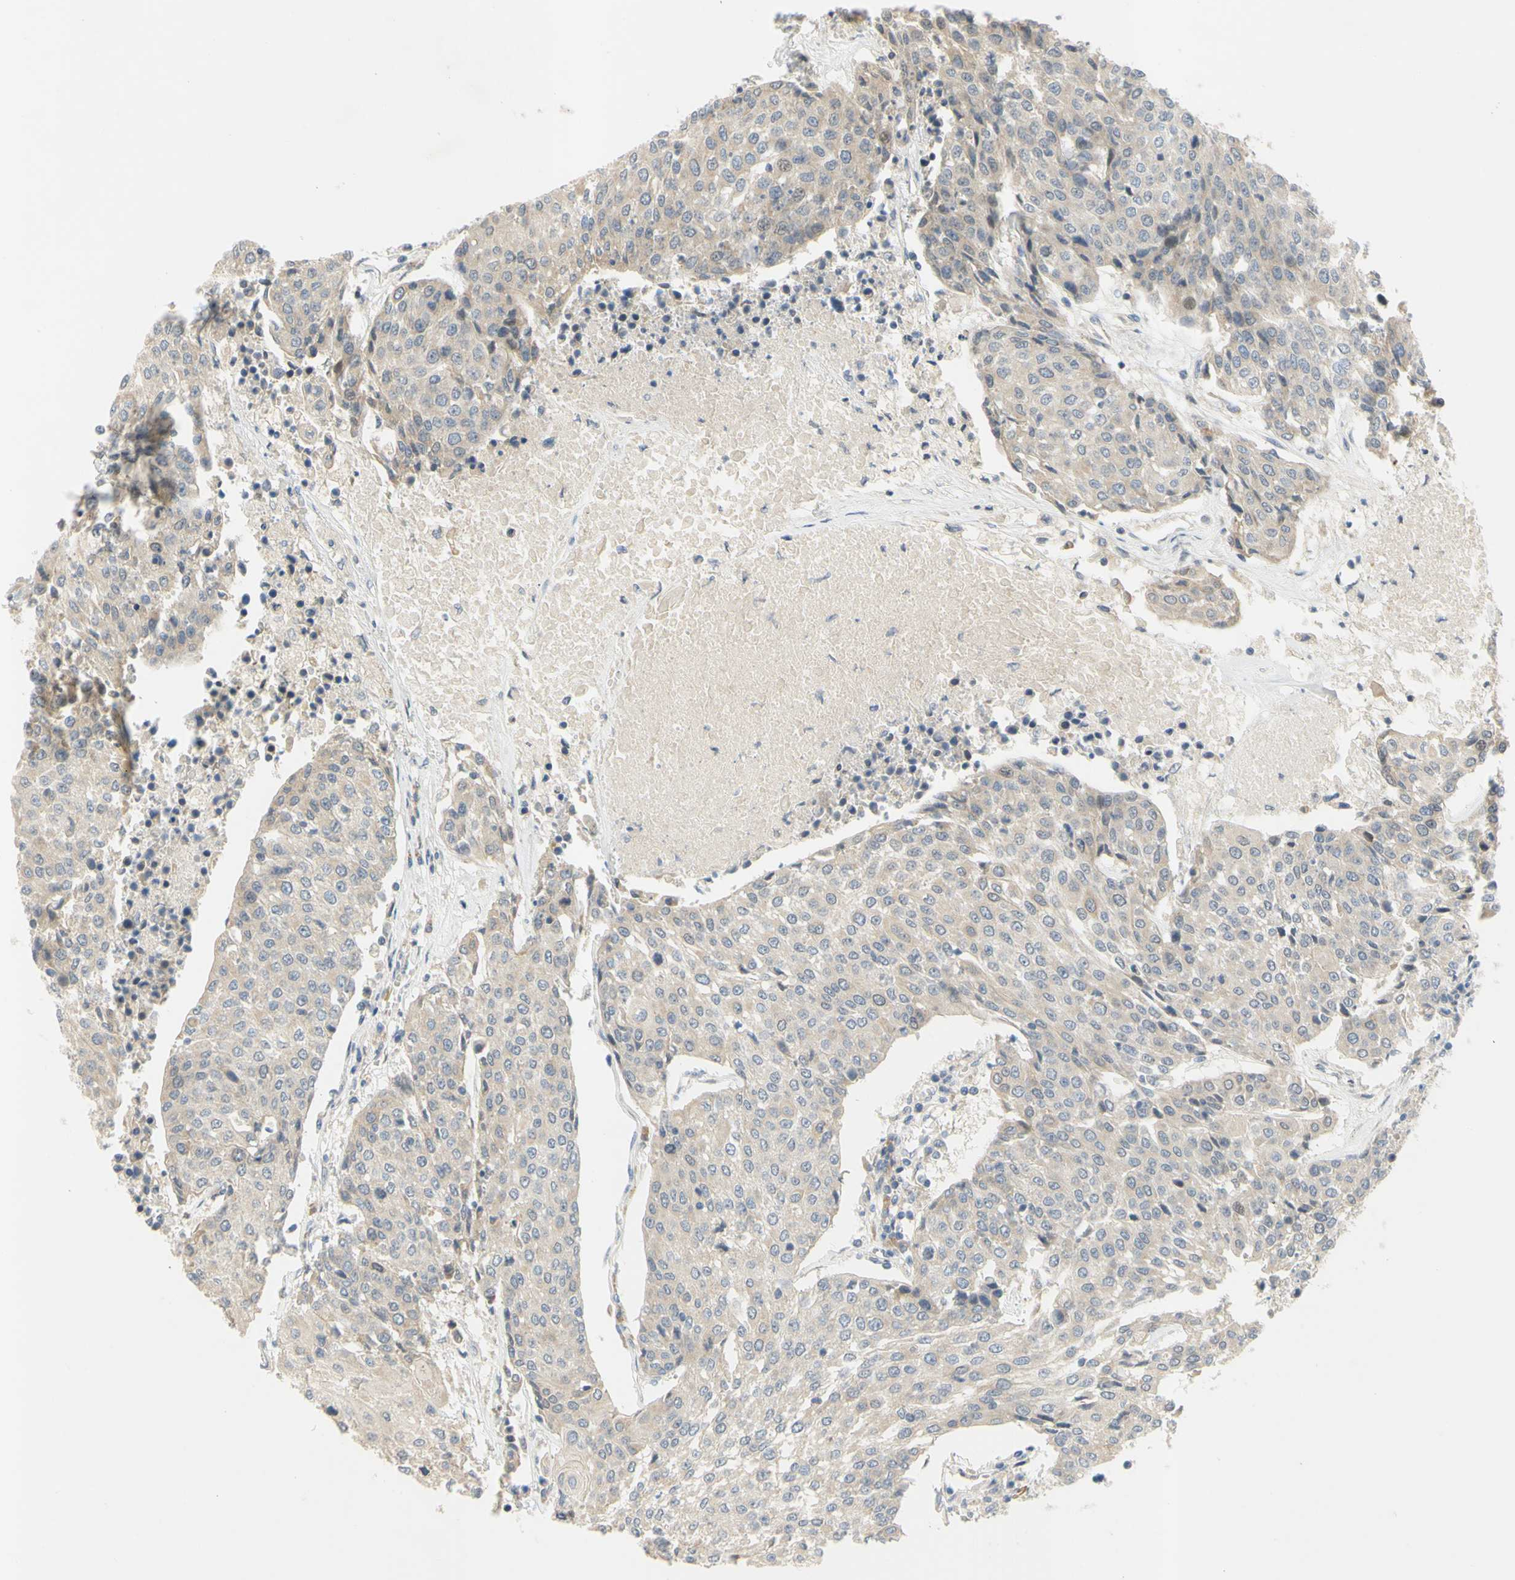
{"staining": {"intensity": "weak", "quantity": ">75%", "location": "cytoplasmic/membranous"}, "tissue": "urothelial cancer", "cell_type": "Tumor cells", "image_type": "cancer", "snomed": [{"axis": "morphology", "description": "Urothelial carcinoma, High grade"}, {"axis": "topography", "description": "Urinary bladder"}], "caption": "Brown immunohistochemical staining in human high-grade urothelial carcinoma shows weak cytoplasmic/membranous expression in approximately >75% of tumor cells.", "gene": "CCNB2", "patient": {"sex": "female", "age": 85}}